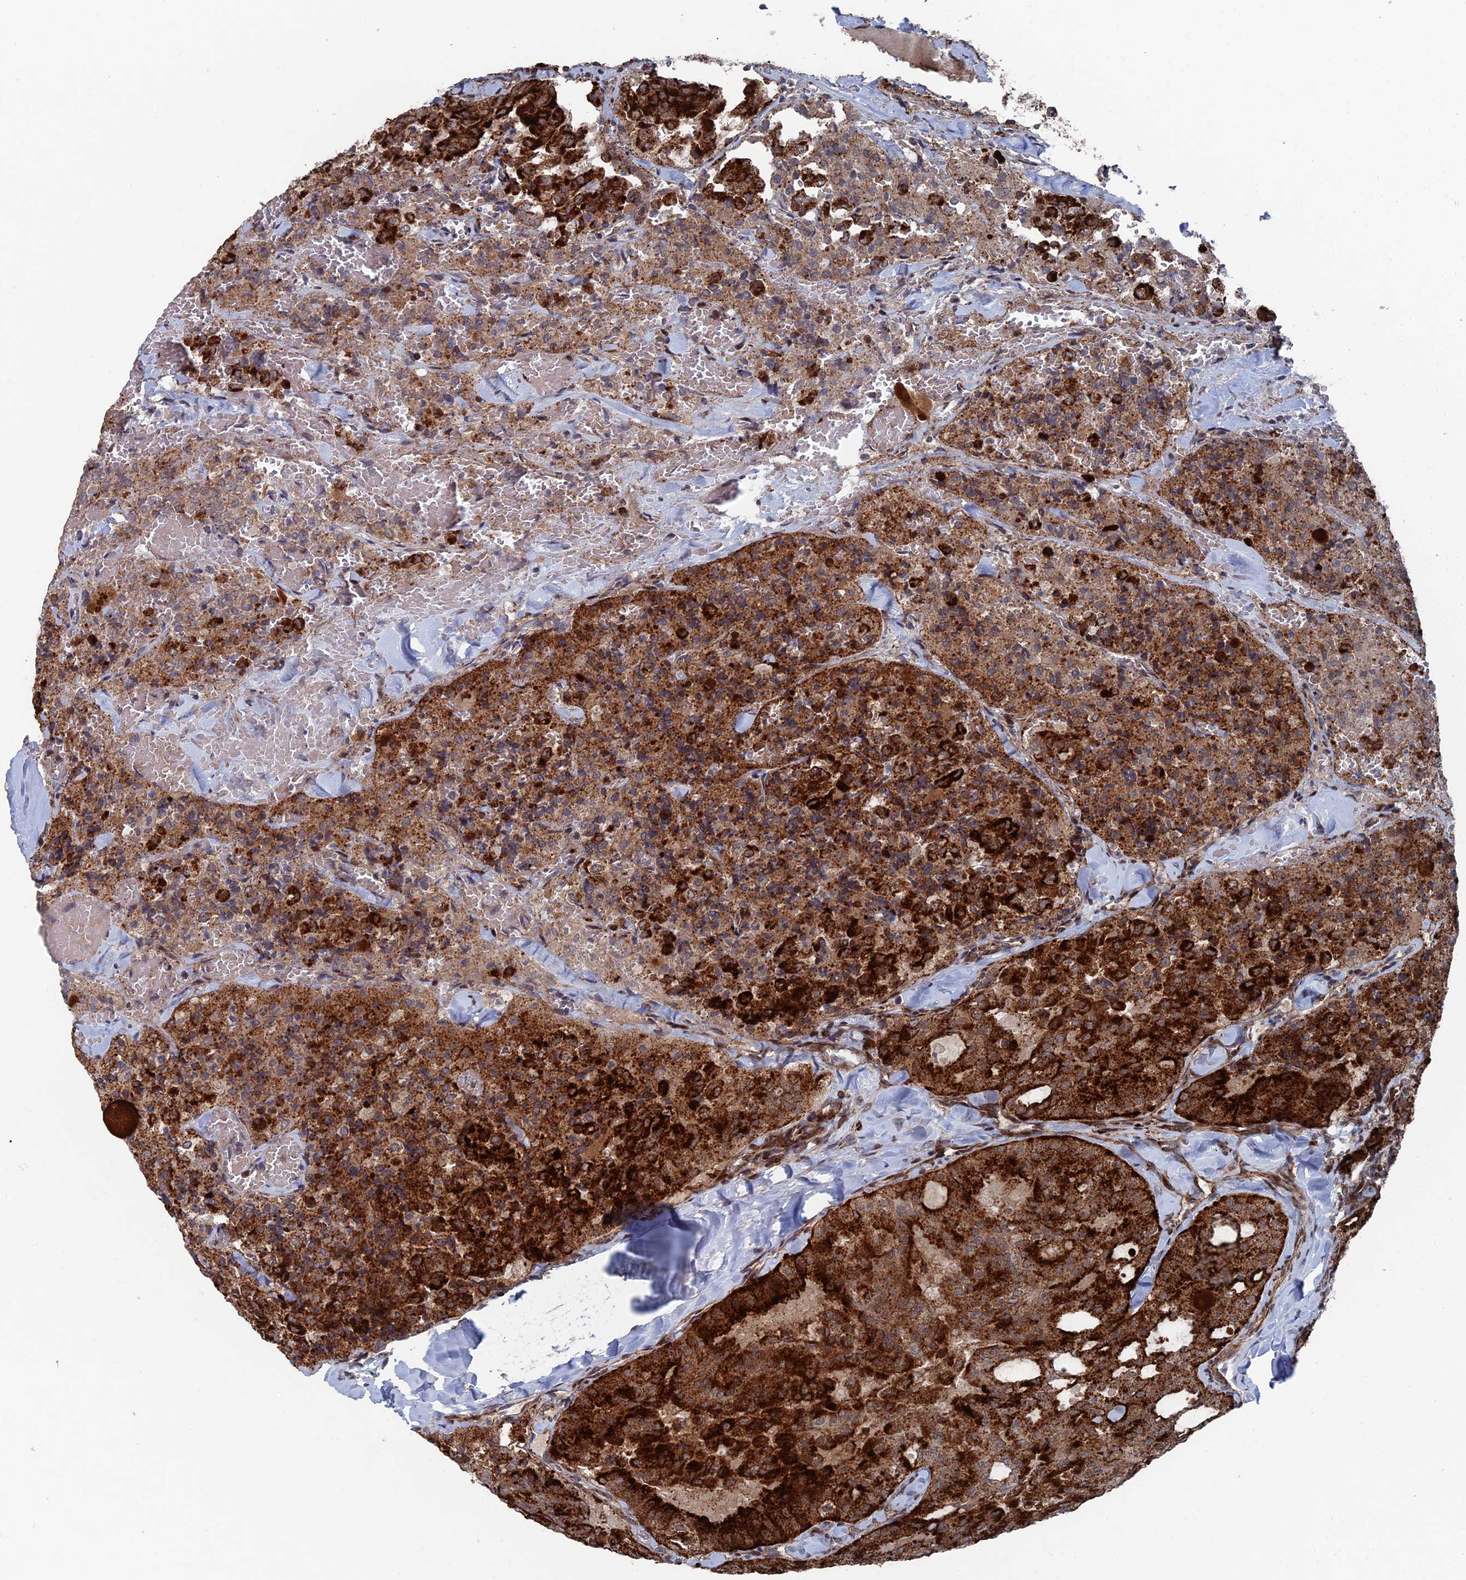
{"staining": {"intensity": "strong", "quantity": ">75%", "location": "cytoplasmic/membranous"}, "tissue": "thyroid cancer", "cell_type": "Tumor cells", "image_type": "cancer", "snomed": [{"axis": "morphology", "description": "Follicular adenoma carcinoma, NOS"}, {"axis": "topography", "description": "Thyroid gland"}], "caption": "This photomicrograph reveals IHC staining of thyroid cancer (follicular adenoma carcinoma), with high strong cytoplasmic/membranous expression in about >75% of tumor cells.", "gene": "GTF2IRD1", "patient": {"sex": "male", "age": 75}}